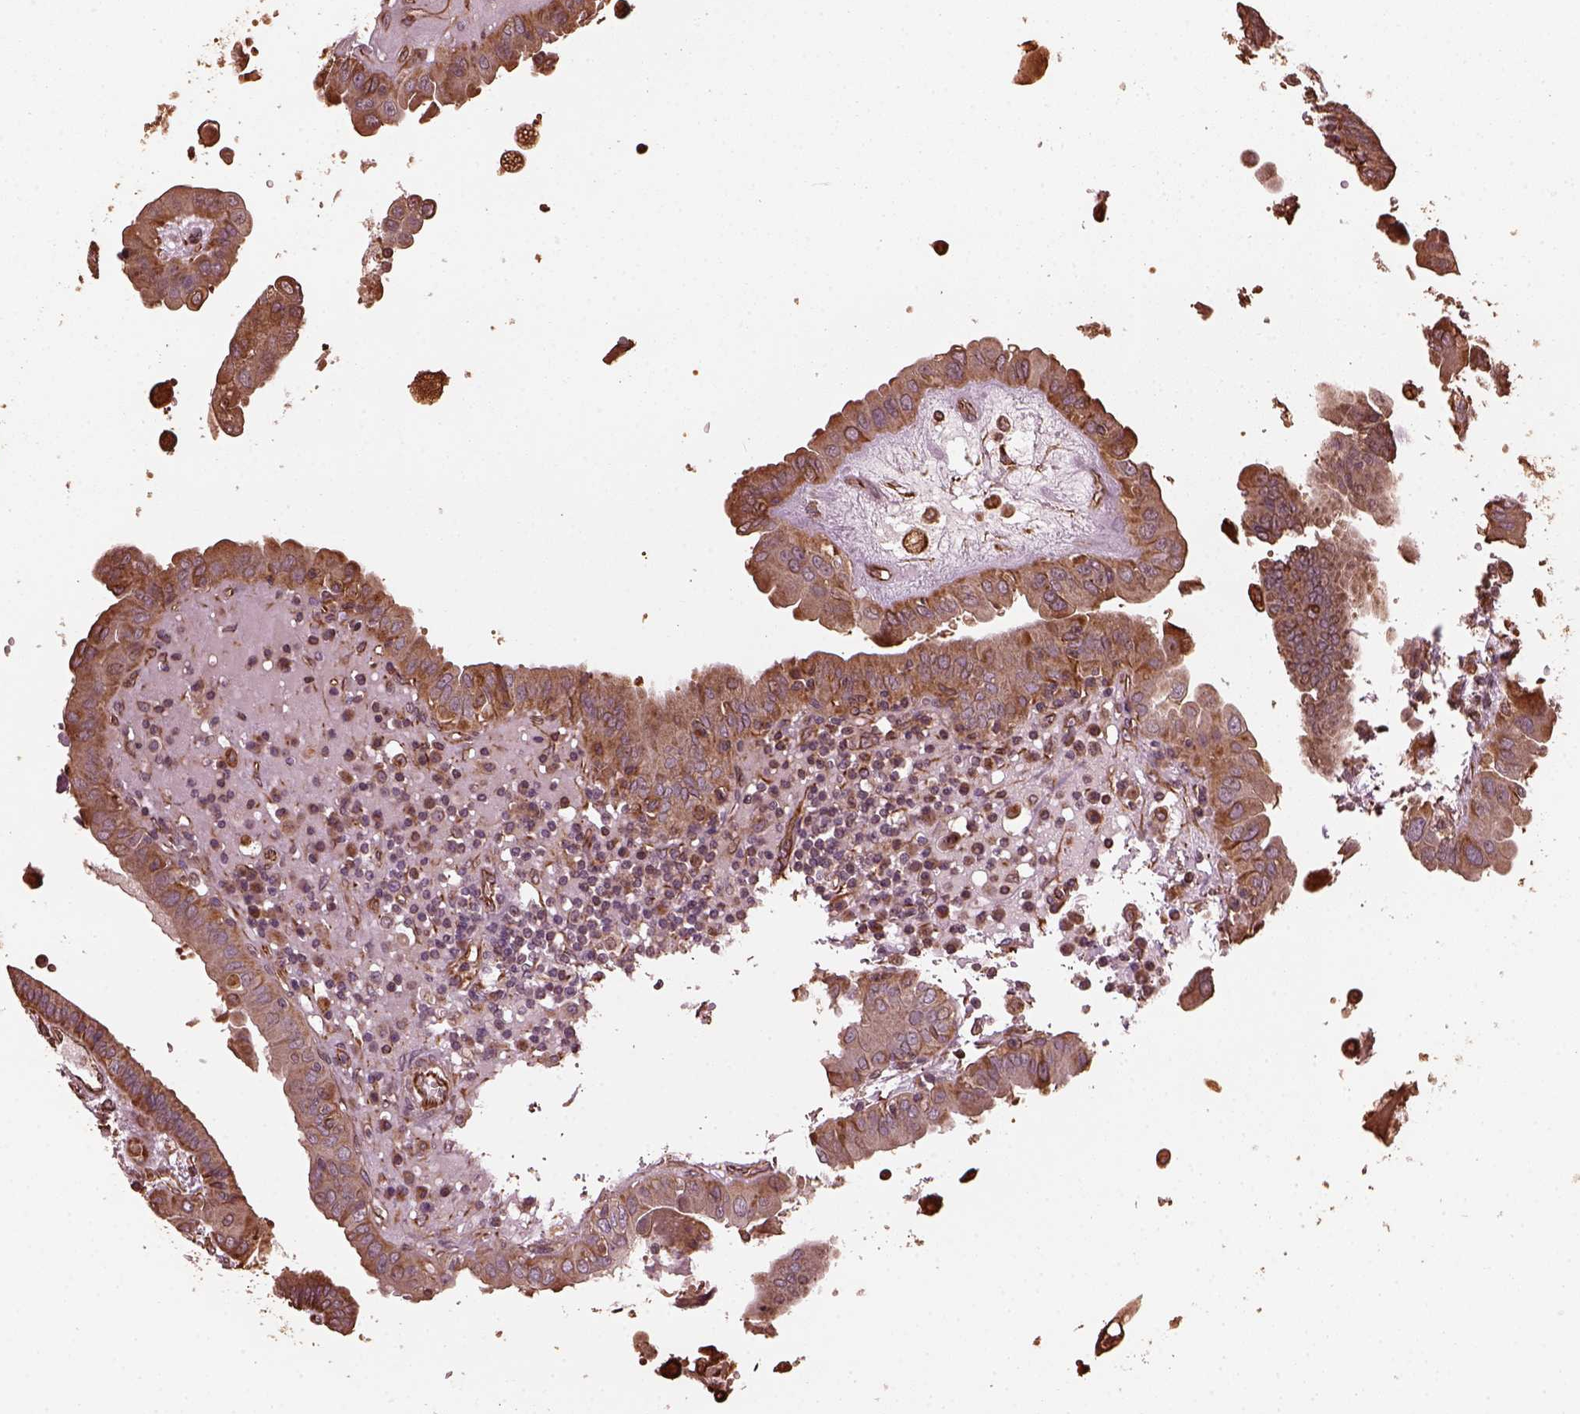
{"staining": {"intensity": "moderate", "quantity": ">75%", "location": "cytoplasmic/membranous"}, "tissue": "thyroid cancer", "cell_type": "Tumor cells", "image_type": "cancer", "snomed": [{"axis": "morphology", "description": "Papillary adenocarcinoma, NOS"}, {"axis": "topography", "description": "Thyroid gland"}], "caption": "A medium amount of moderate cytoplasmic/membranous expression is identified in about >75% of tumor cells in thyroid cancer tissue.", "gene": "GTPBP1", "patient": {"sex": "female", "age": 37}}